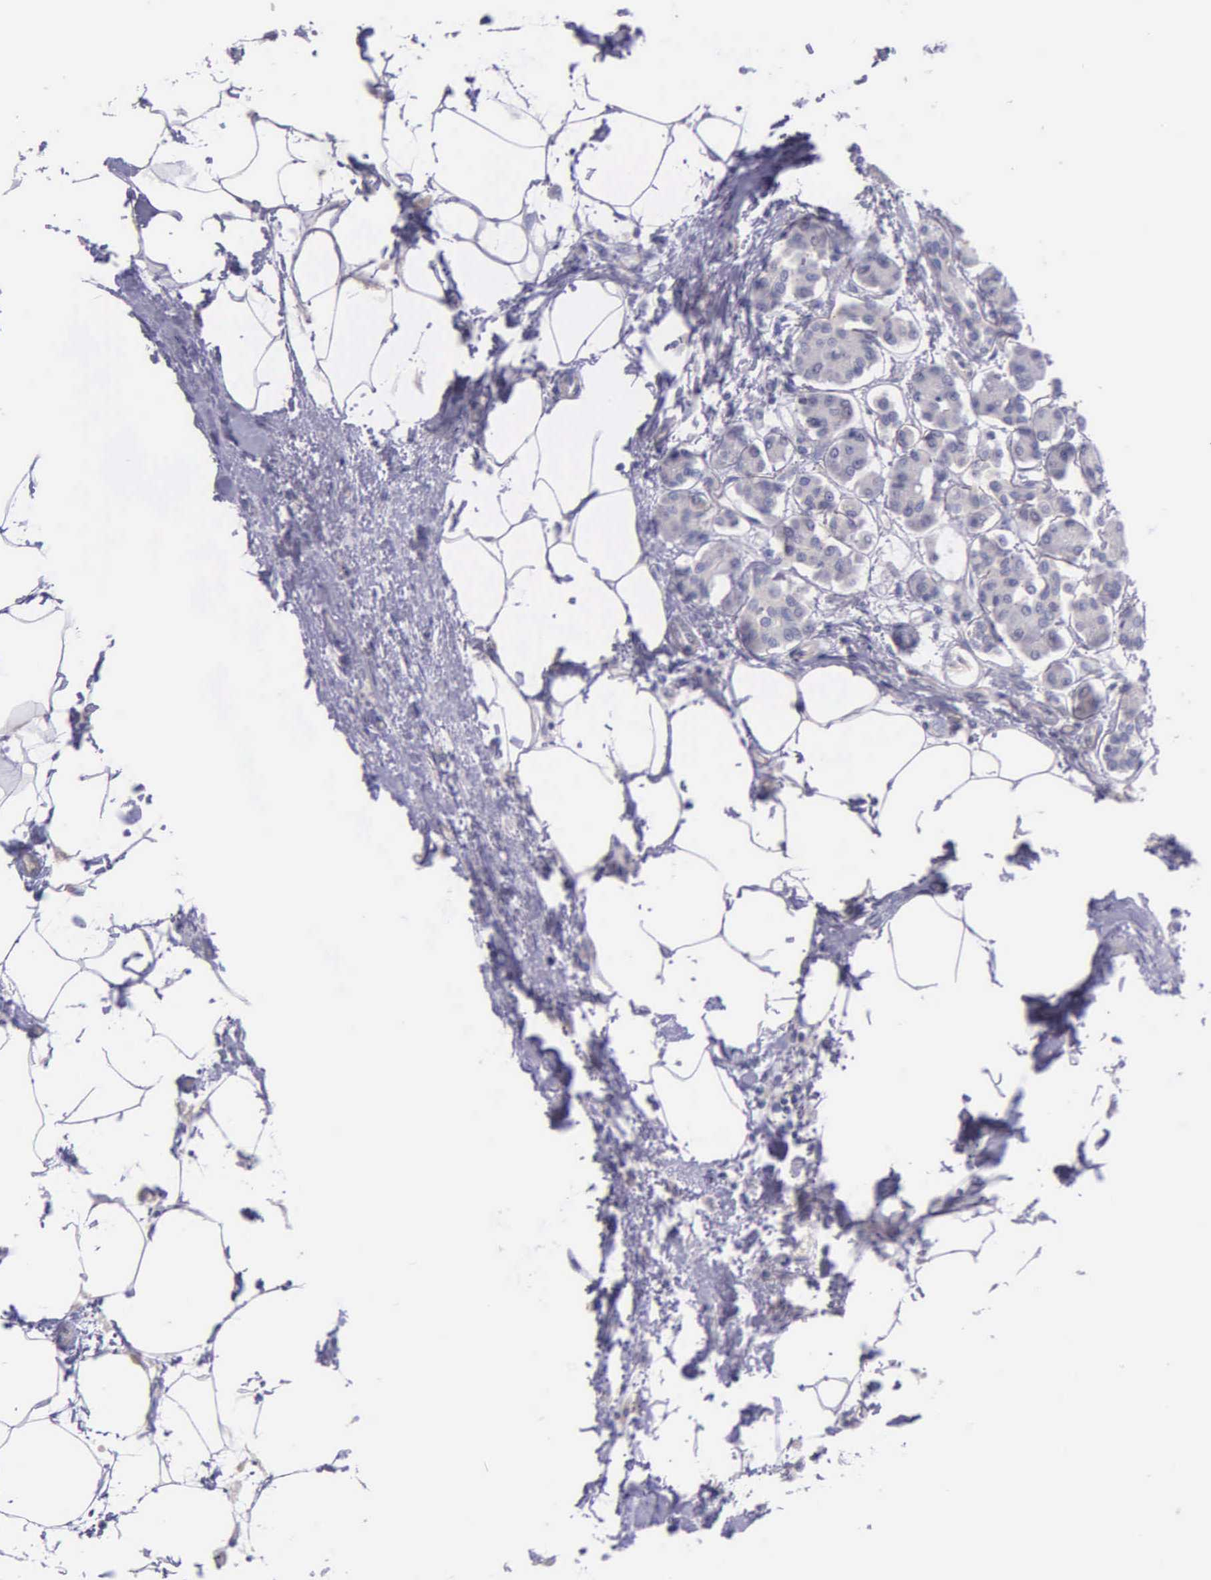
{"staining": {"intensity": "negative", "quantity": "none", "location": "none"}, "tissue": "pancreas", "cell_type": "Exocrine glandular cells", "image_type": "normal", "snomed": [{"axis": "morphology", "description": "Normal tissue, NOS"}, {"axis": "topography", "description": "Pancreas"}, {"axis": "topography", "description": "Duodenum"}], "caption": "High power microscopy histopathology image of an IHC photomicrograph of benign pancreas, revealing no significant expression in exocrine glandular cells. The staining is performed using DAB (3,3'-diaminobenzidine) brown chromogen with nuclei counter-stained in using hematoxylin.", "gene": "THSD7A", "patient": {"sex": "male", "age": 79}}